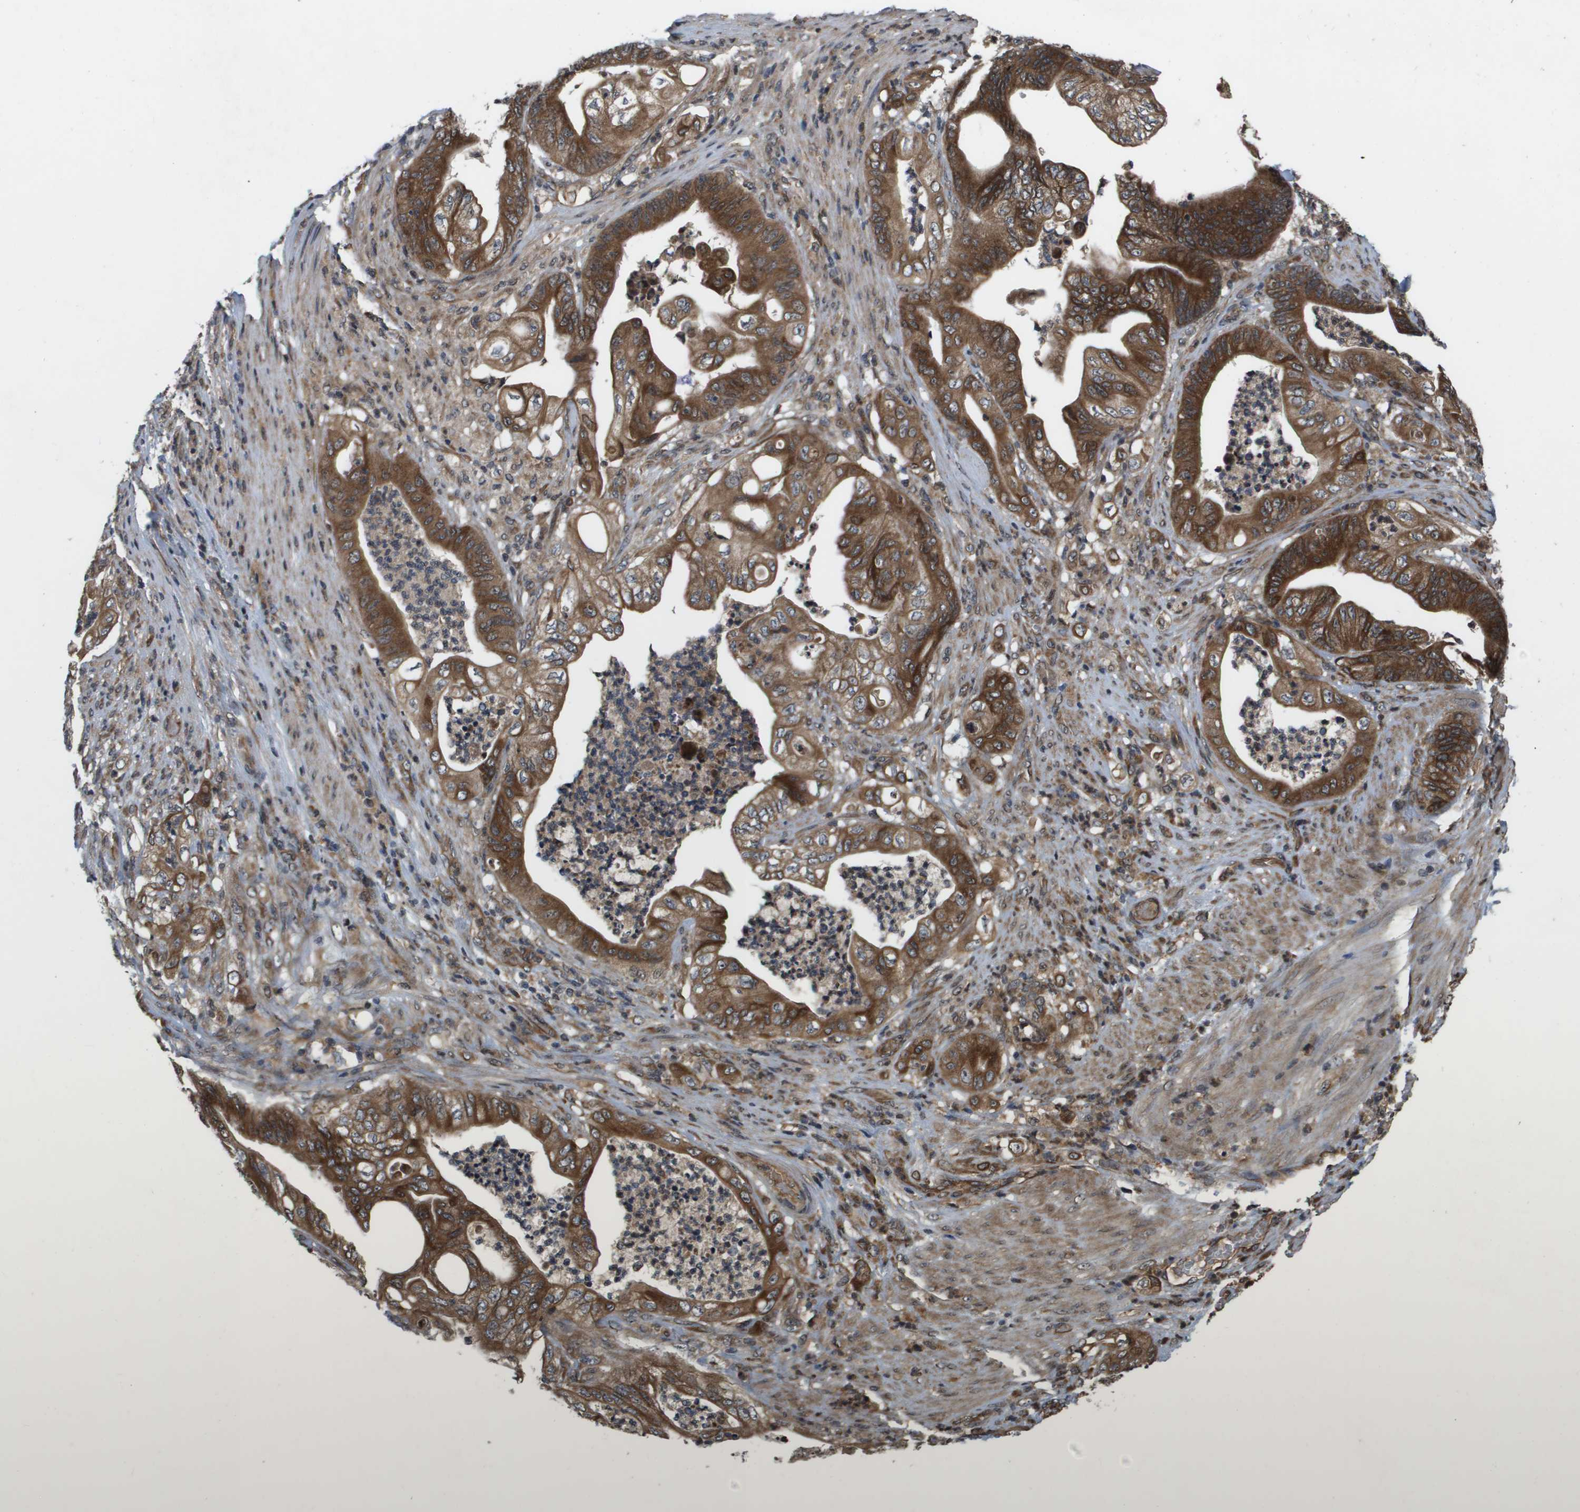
{"staining": {"intensity": "moderate", "quantity": ">75%", "location": "cytoplasmic/membranous"}, "tissue": "stomach cancer", "cell_type": "Tumor cells", "image_type": "cancer", "snomed": [{"axis": "morphology", "description": "Adenocarcinoma, NOS"}, {"axis": "topography", "description": "Stomach"}], "caption": "Brown immunohistochemical staining in stomach cancer (adenocarcinoma) displays moderate cytoplasmic/membranous staining in approximately >75% of tumor cells.", "gene": "SPTLC1", "patient": {"sex": "female", "age": 73}}